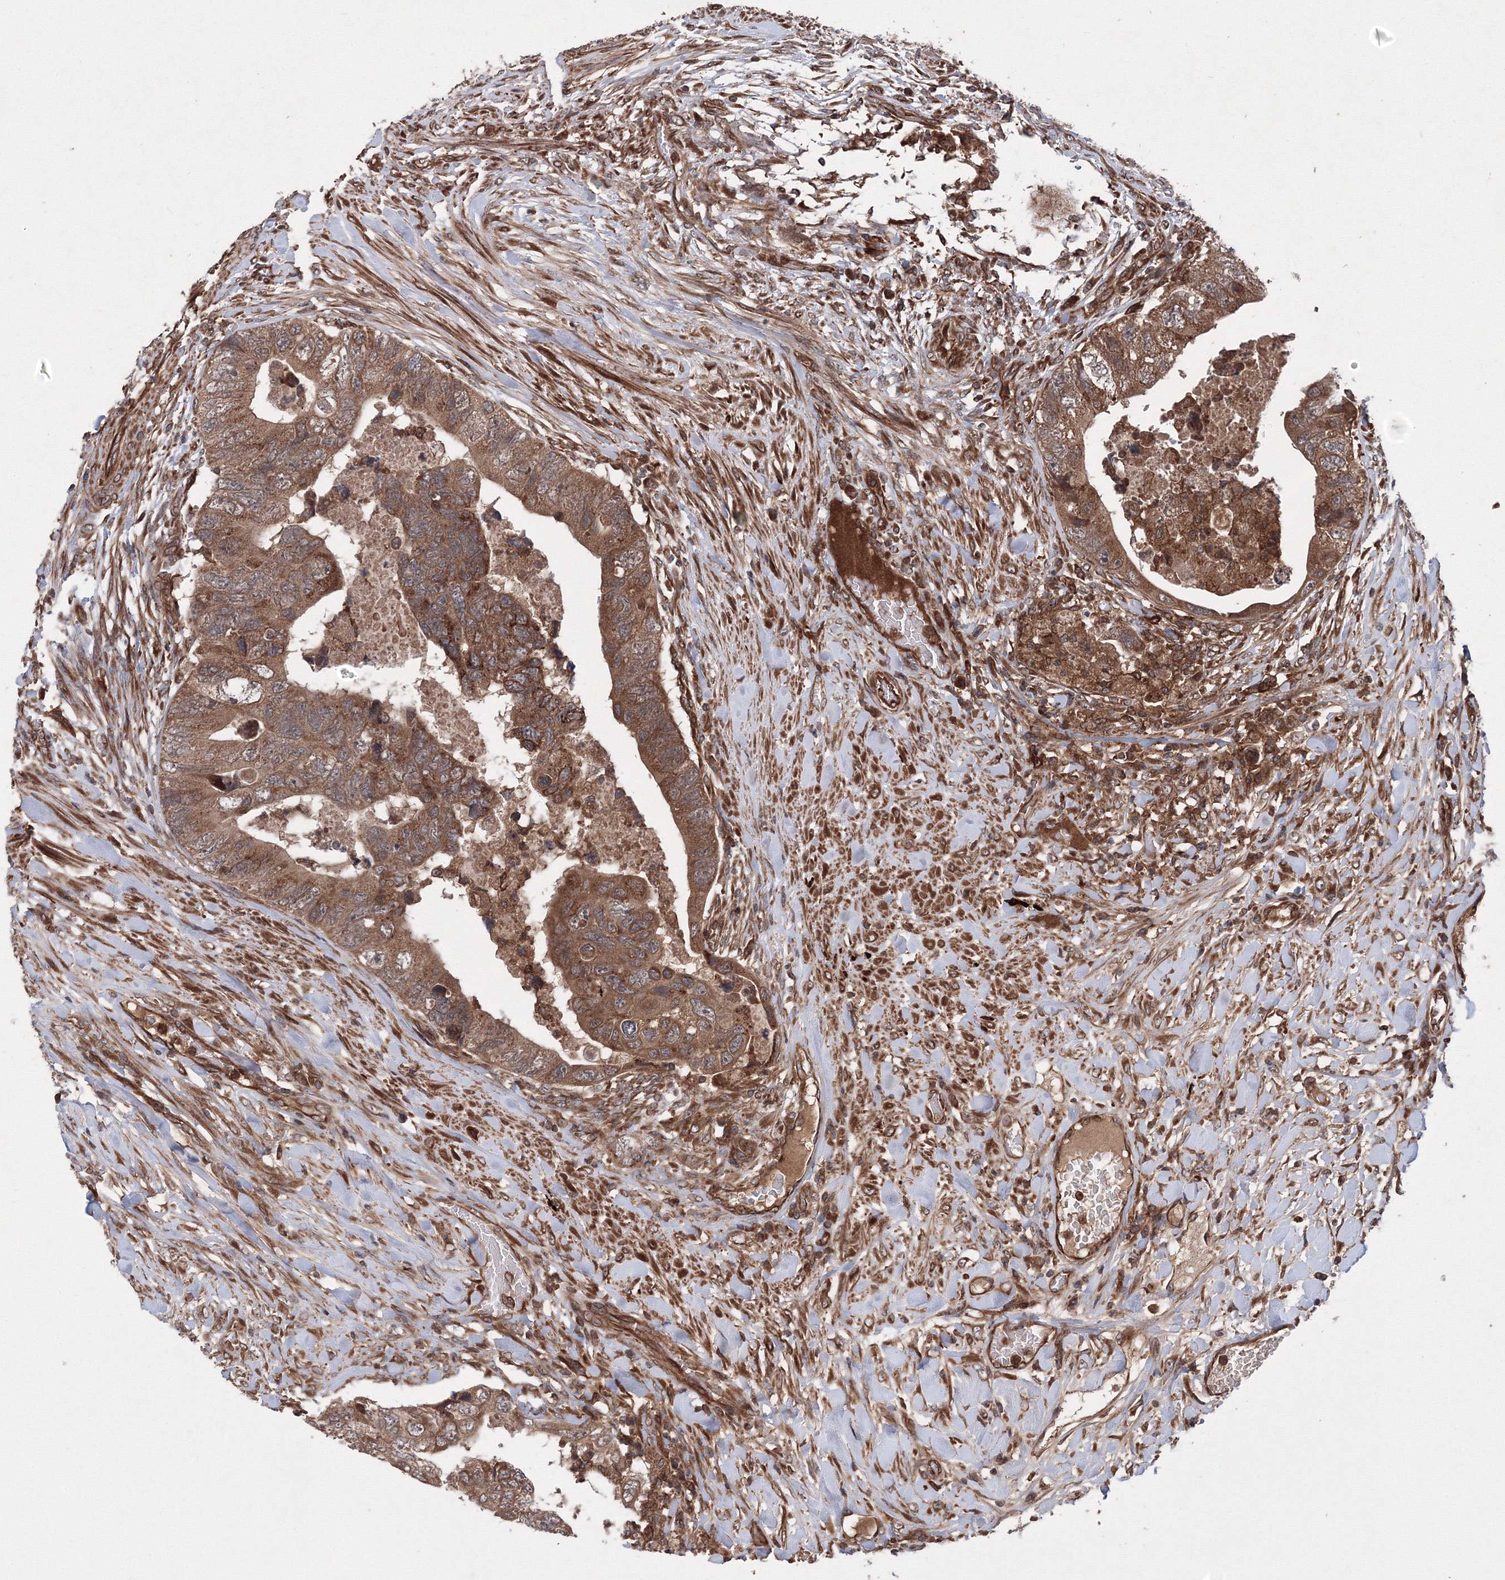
{"staining": {"intensity": "moderate", "quantity": ">75%", "location": "cytoplasmic/membranous"}, "tissue": "colorectal cancer", "cell_type": "Tumor cells", "image_type": "cancer", "snomed": [{"axis": "morphology", "description": "Adenocarcinoma, NOS"}, {"axis": "topography", "description": "Rectum"}], "caption": "Protein expression by immunohistochemistry (IHC) exhibits moderate cytoplasmic/membranous staining in about >75% of tumor cells in colorectal adenocarcinoma.", "gene": "ATG3", "patient": {"sex": "male", "age": 63}}